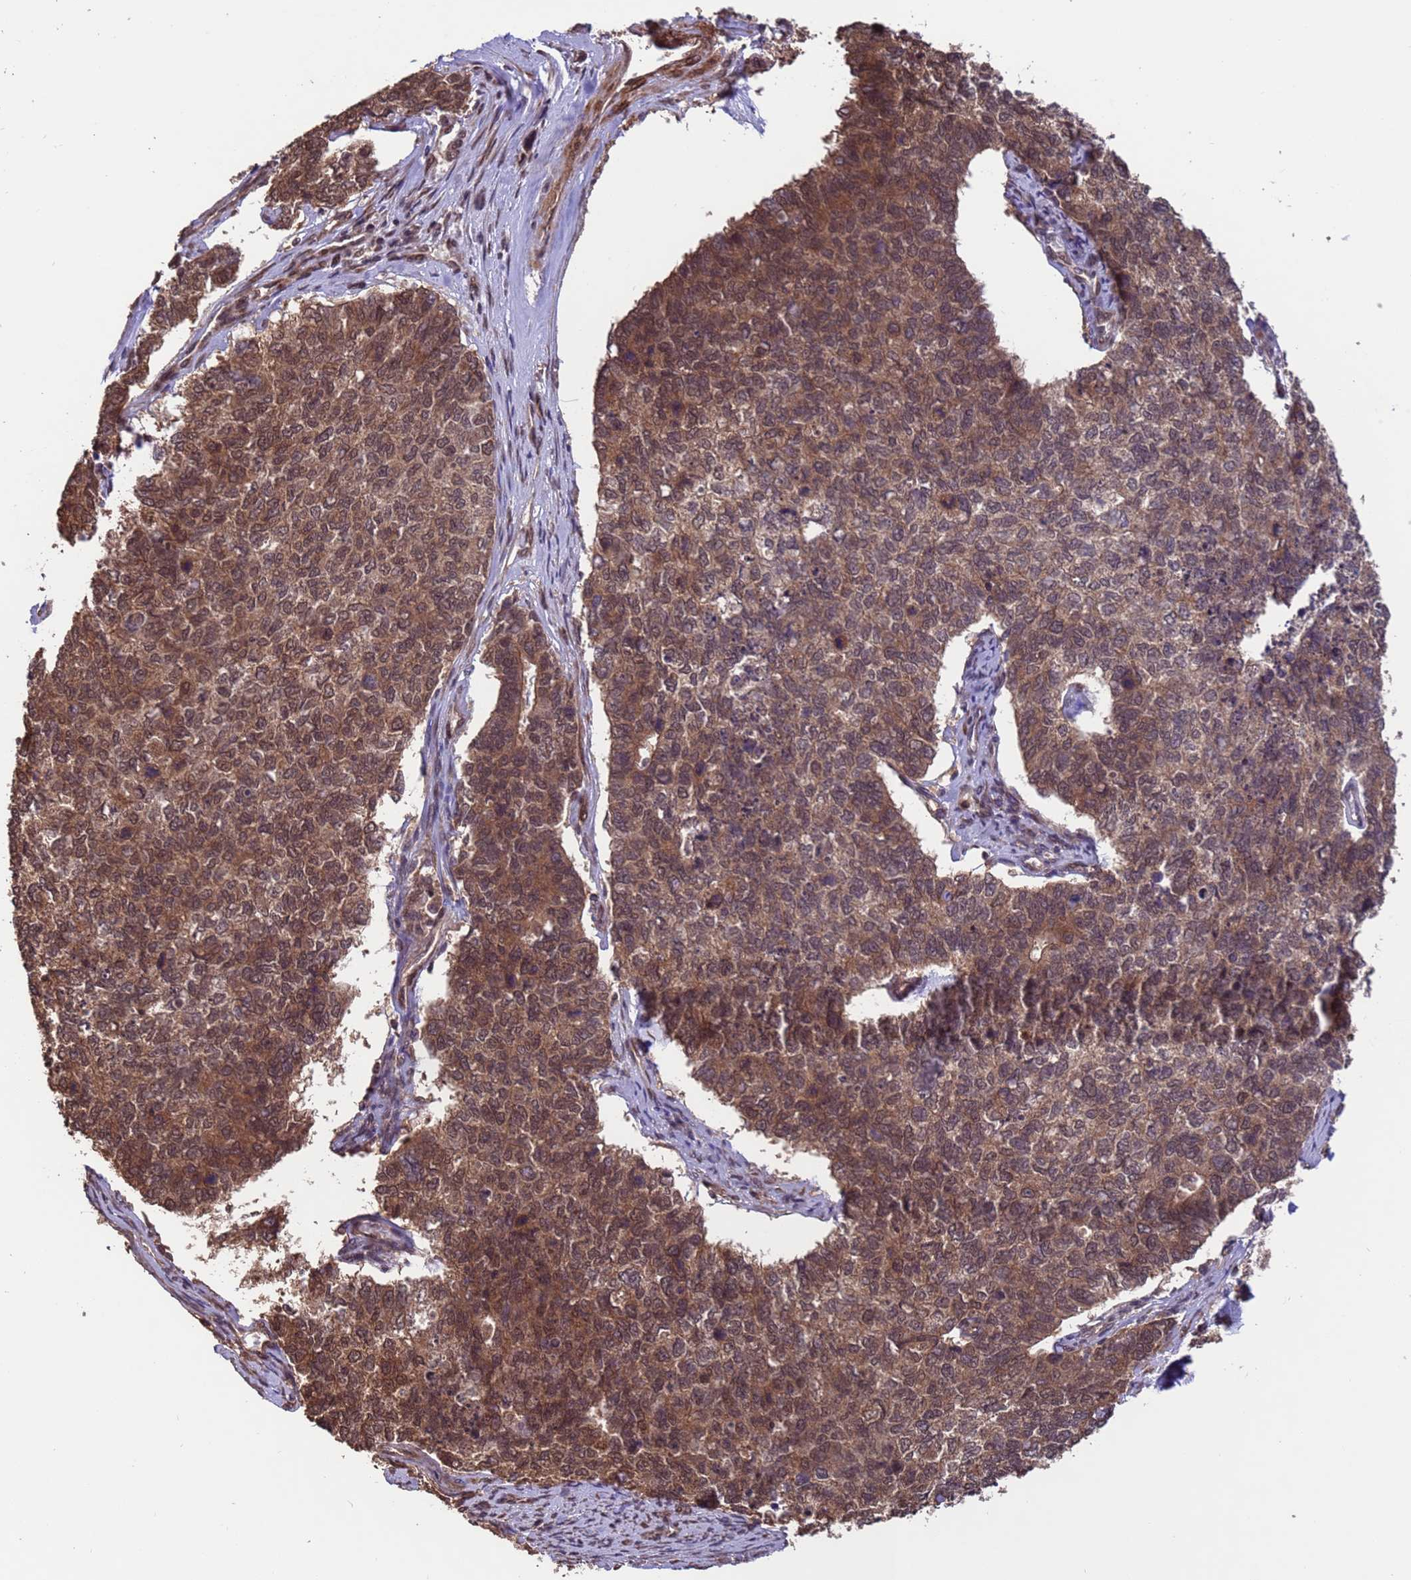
{"staining": {"intensity": "moderate", "quantity": ">75%", "location": "cytoplasmic/membranous,nuclear"}, "tissue": "cervical cancer", "cell_type": "Tumor cells", "image_type": "cancer", "snomed": [{"axis": "morphology", "description": "Squamous cell carcinoma, NOS"}, {"axis": "topography", "description": "Cervix"}], "caption": "High-power microscopy captured an IHC histopathology image of cervical cancer (squamous cell carcinoma), revealing moderate cytoplasmic/membranous and nuclear positivity in approximately >75% of tumor cells. The staining was performed using DAB (3,3'-diaminobenzidine), with brown indicating positive protein expression. Nuclei are stained blue with hematoxylin.", "gene": "VSTM4", "patient": {"sex": "female", "age": 63}}